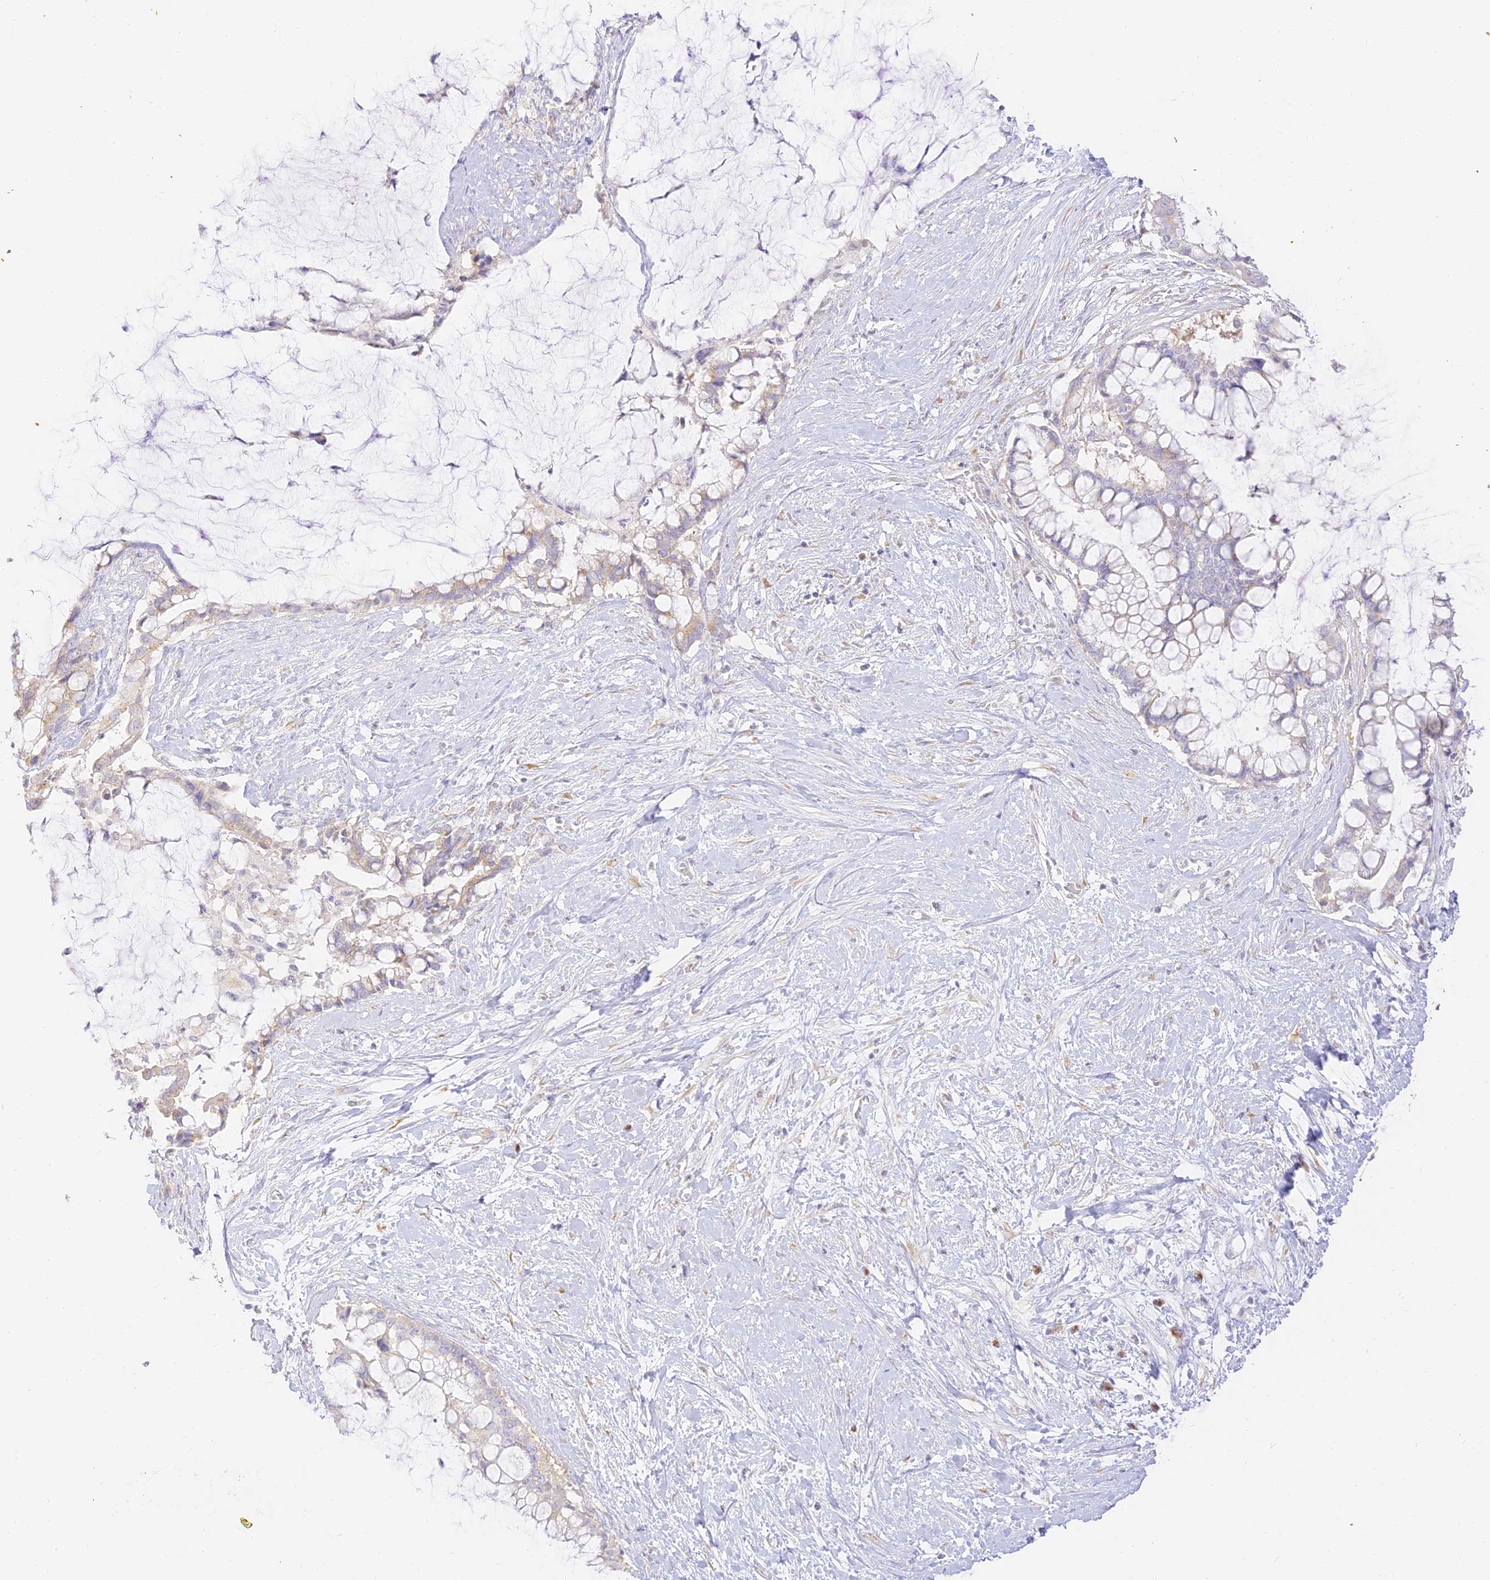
{"staining": {"intensity": "weak", "quantity": "<25%", "location": "cytoplasmic/membranous"}, "tissue": "pancreatic cancer", "cell_type": "Tumor cells", "image_type": "cancer", "snomed": [{"axis": "morphology", "description": "Adenocarcinoma, NOS"}, {"axis": "topography", "description": "Pancreas"}], "caption": "Pancreatic cancer stained for a protein using immunohistochemistry (IHC) displays no expression tumor cells.", "gene": "SEC13", "patient": {"sex": "male", "age": 41}}